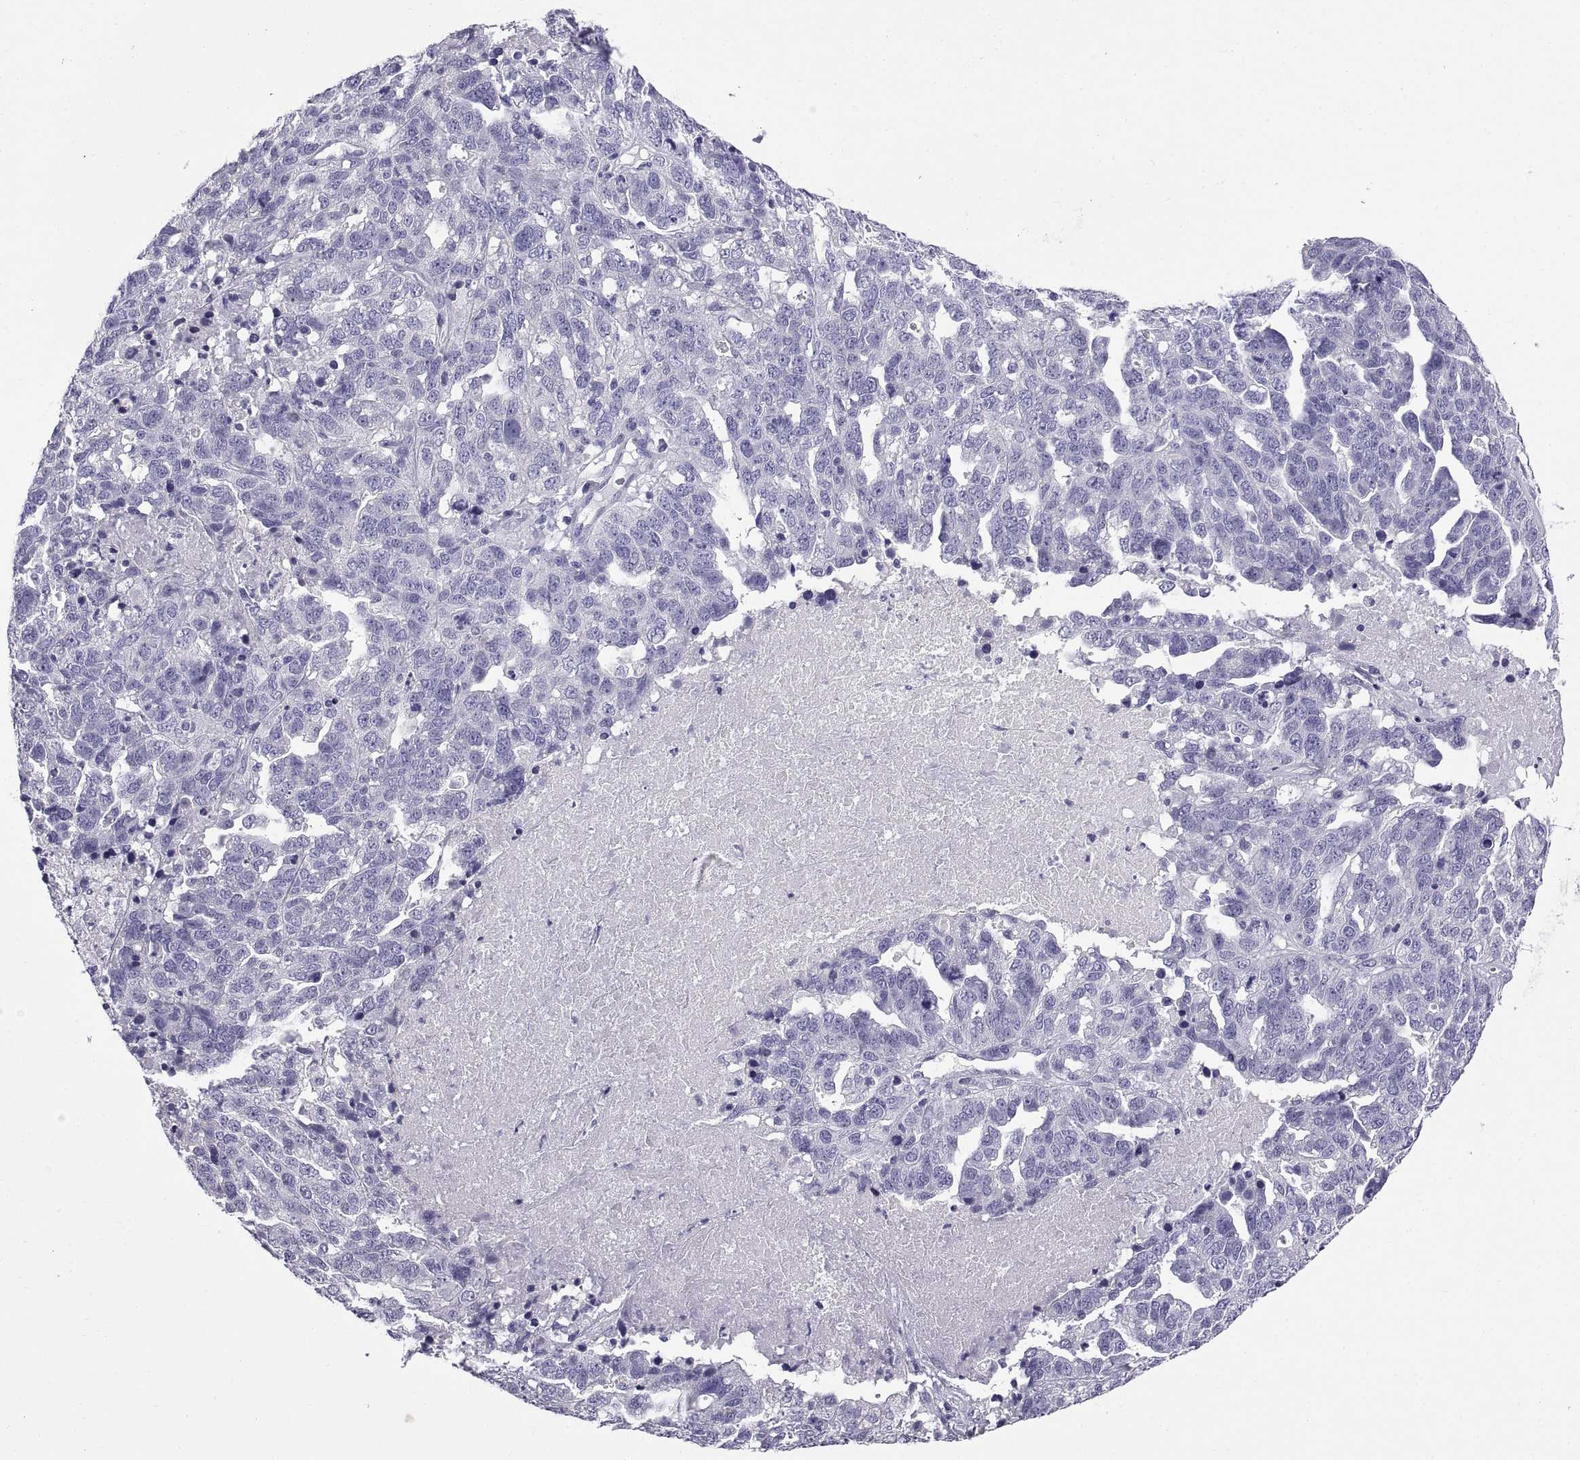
{"staining": {"intensity": "negative", "quantity": "none", "location": "none"}, "tissue": "ovarian cancer", "cell_type": "Tumor cells", "image_type": "cancer", "snomed": [{"axis": "morphology", "description": "Cystadenocarcinoma, serous, NOS"}, {"axis": "topography", "description": "Ovary"}], "caption": "High magnification brightfield microscopy of ovarian cancer stained with DAB (3,3'-diaminobenzidine) (brown) and counterstained with hematoxylin (blue): tumor cells show no significant positivity.", "gene": "SPDYE1", "patient": {"sex": "female", "age": 71}}